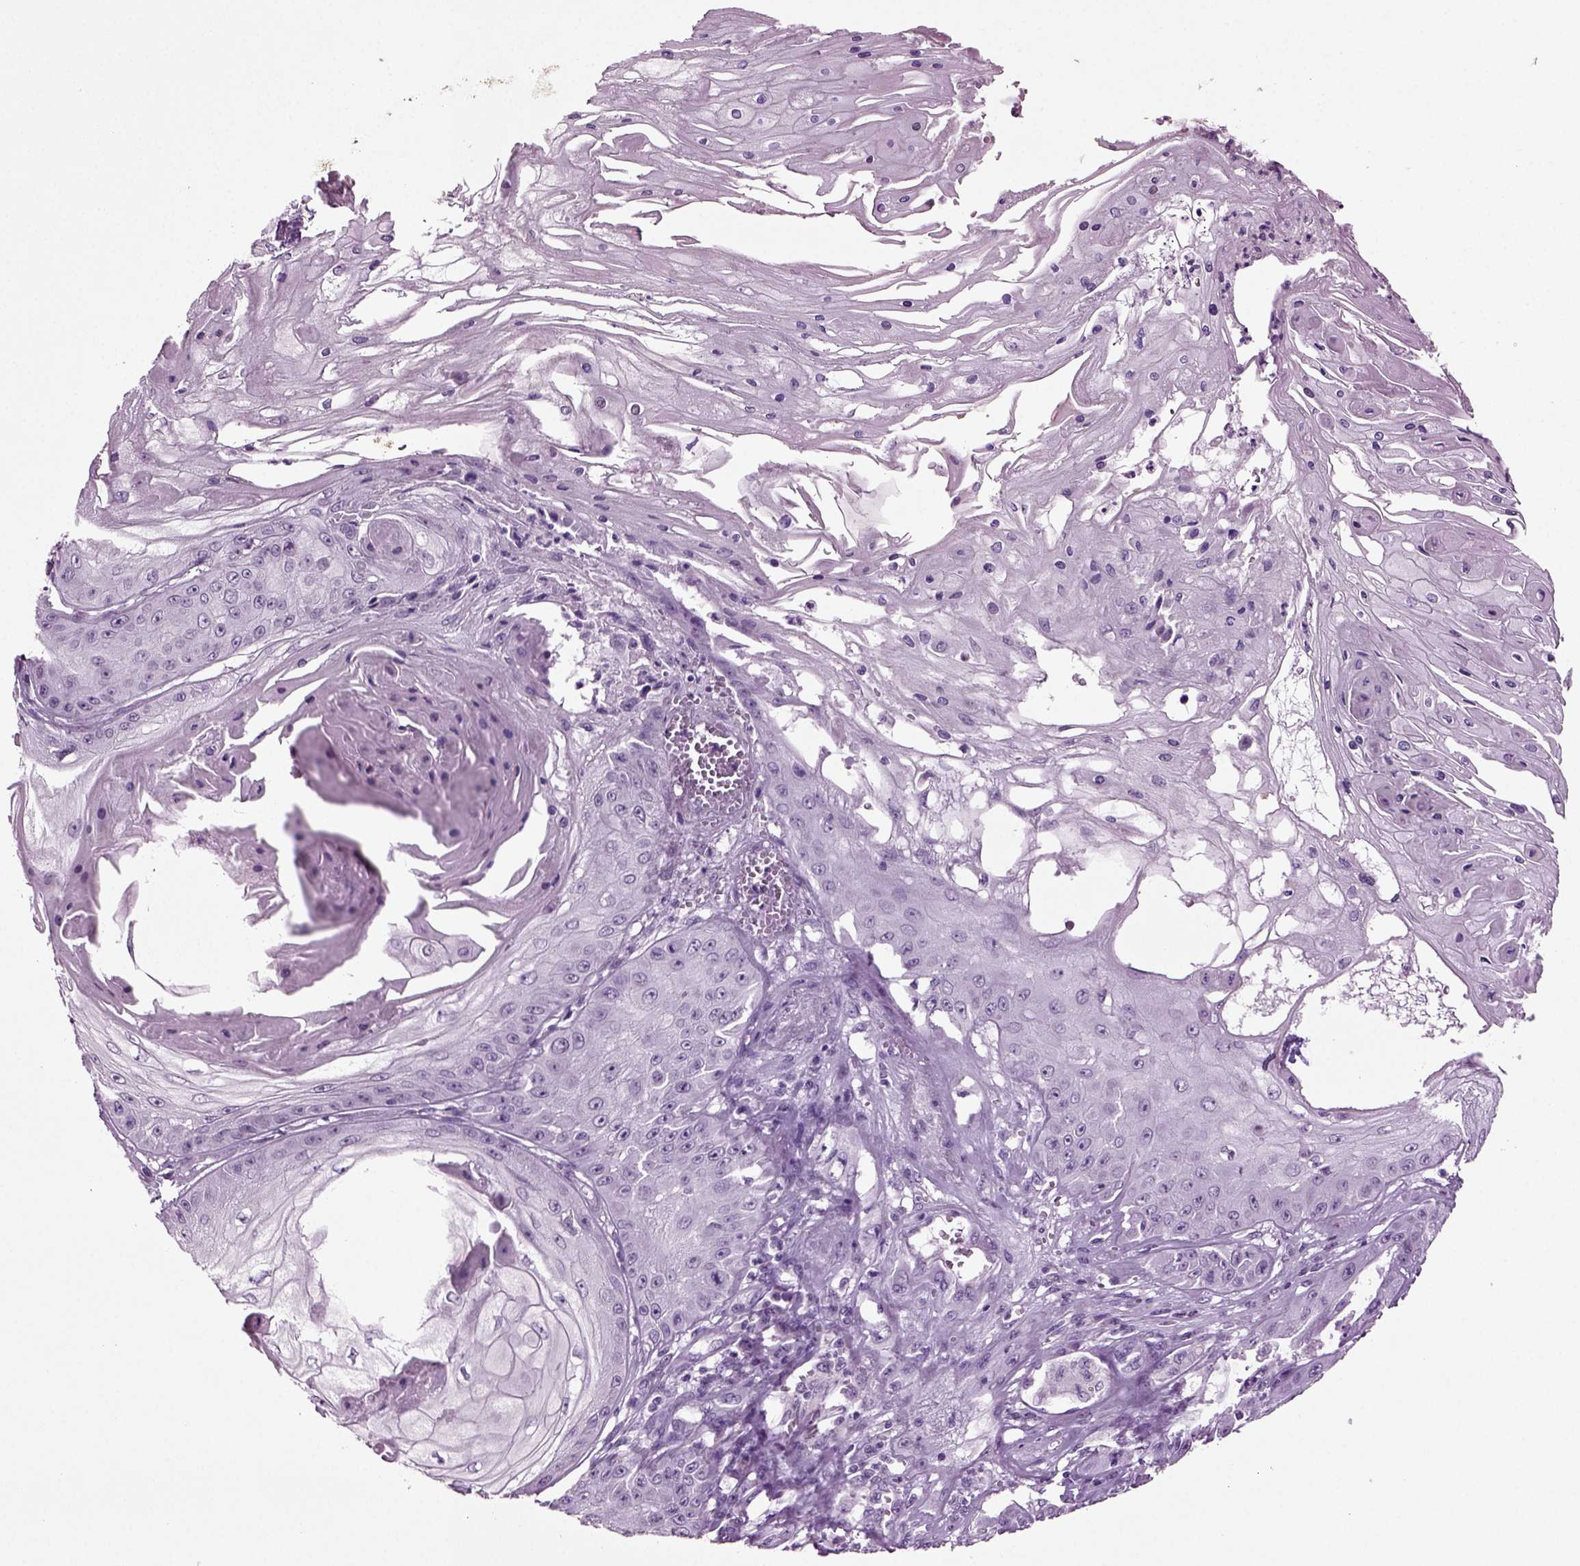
{"staining": {"intensity": "negative", "quantity": "none", "location": "none"}, "tissue": "skin cancer", "cell_type": "Tumor cells", "image_type": "cancer", "snomed": [{"axis": "morphology", "description": "Squamous cell carcinoma, NOS"}, {"axis": "topography", "description": "Skin"}], "caption": "An image of human skin squamous cell carcinoma is negative for staining in tumor cells. (Stains: DAB (3,3'-diaminobenzidine) IHC with hematoxylin counter stain, Microscopy: brightfield microscopy at high magnification).", "gene": "SLC17A6", "patient": {"sex": "male", "age": 70}}